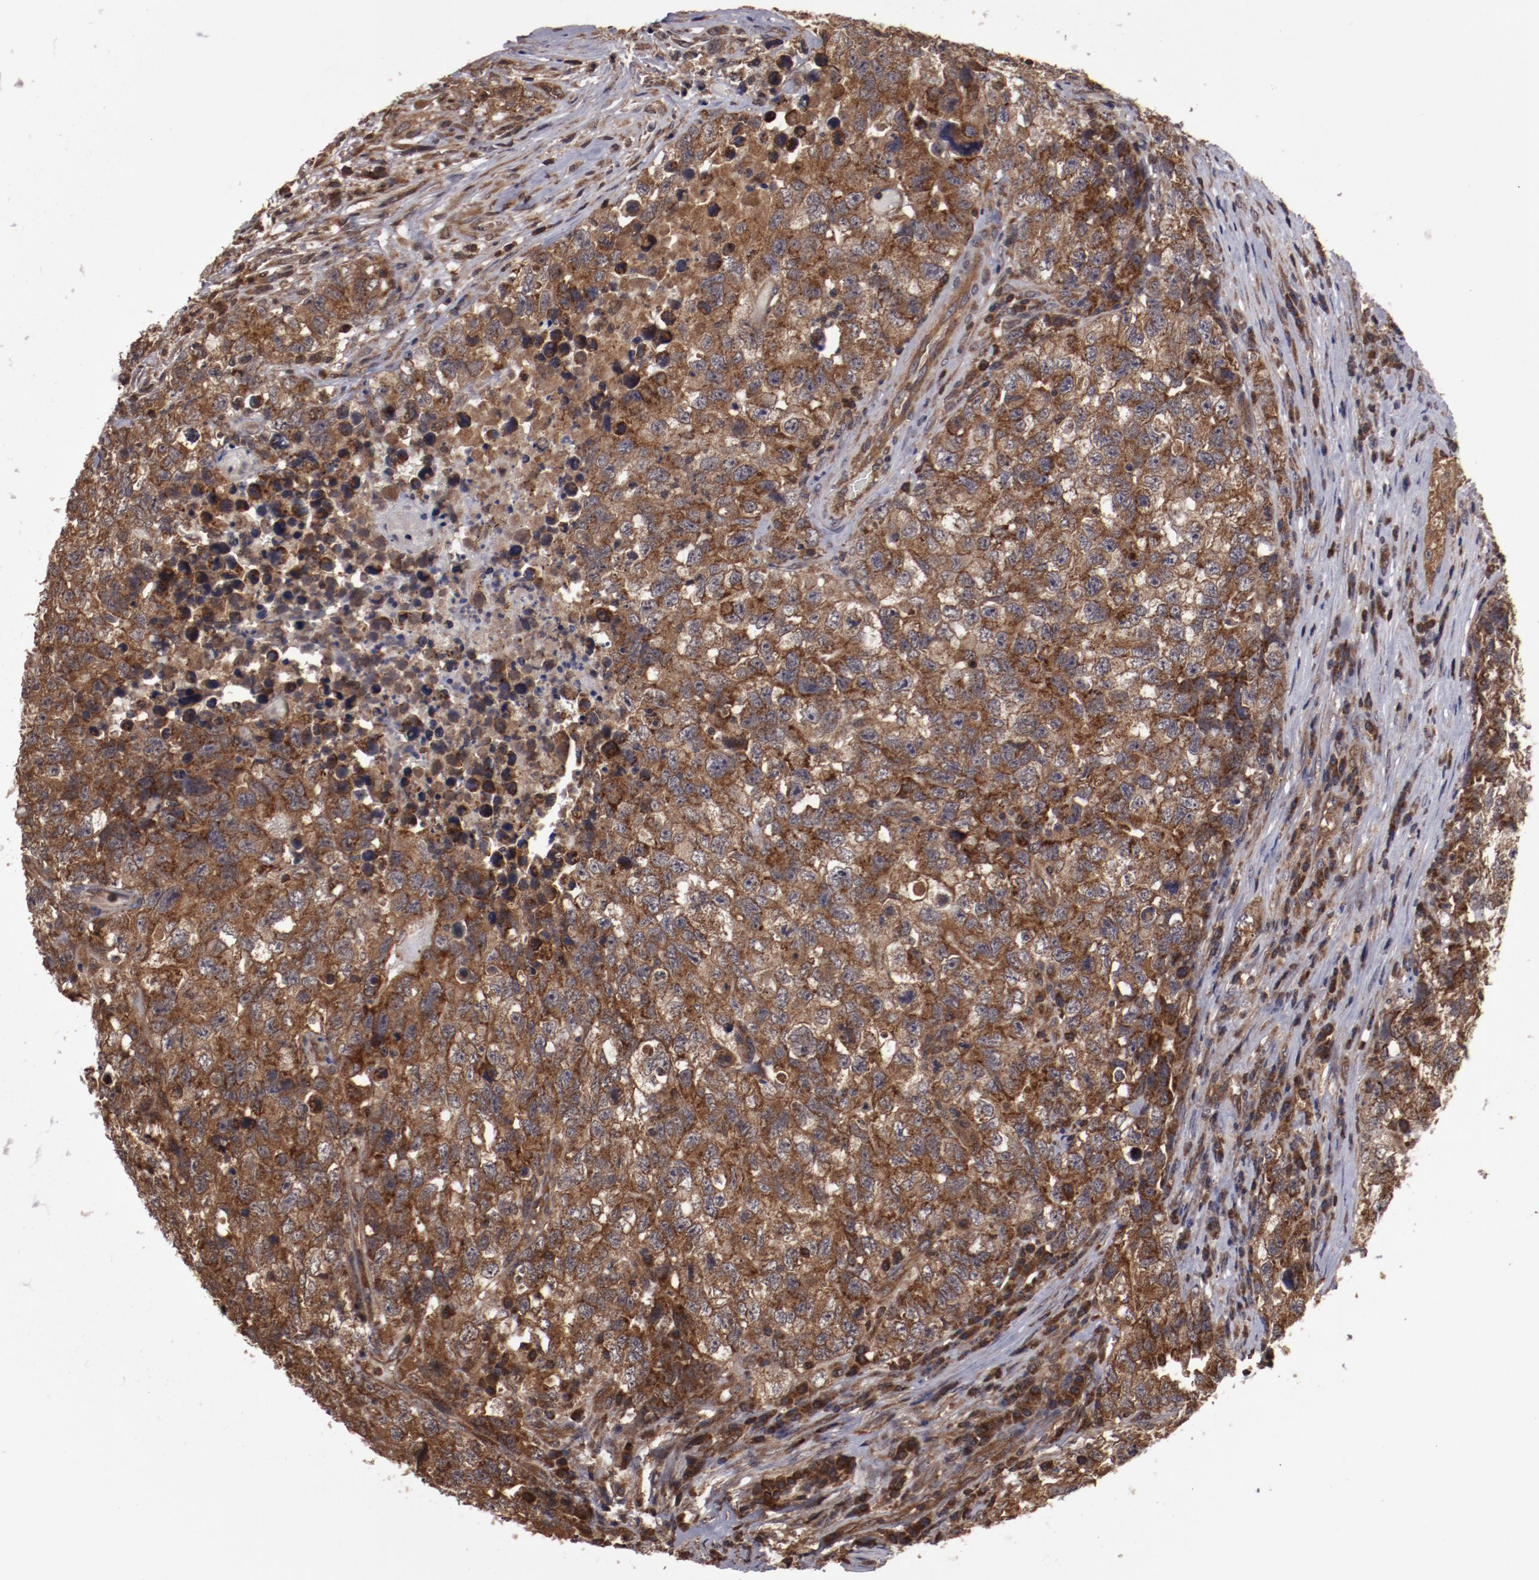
{"staining": {"intensity": "moderate", "quantity": ">75%", "location": "cytoplasmic/membranous"}, "tissue": "testis cancer", "cell_type": "Tumor cells", "image_type": "cancer", "snomed": [{"axis": "morphology", "description": "Carcinoma, Embryonal, NOS"}, {"axis": "topography", "description": "Testis"}], "caption": "Immunohistochemical staining of testis cancer displays moderate cytoplasmic/membranous protein staining in about >75% of tumor cells. (DAB = brown stain, brightfield microscopy at high magnification).", "gene": "RPS6KA6", "patient": {"sex": "male", "age": 31}}